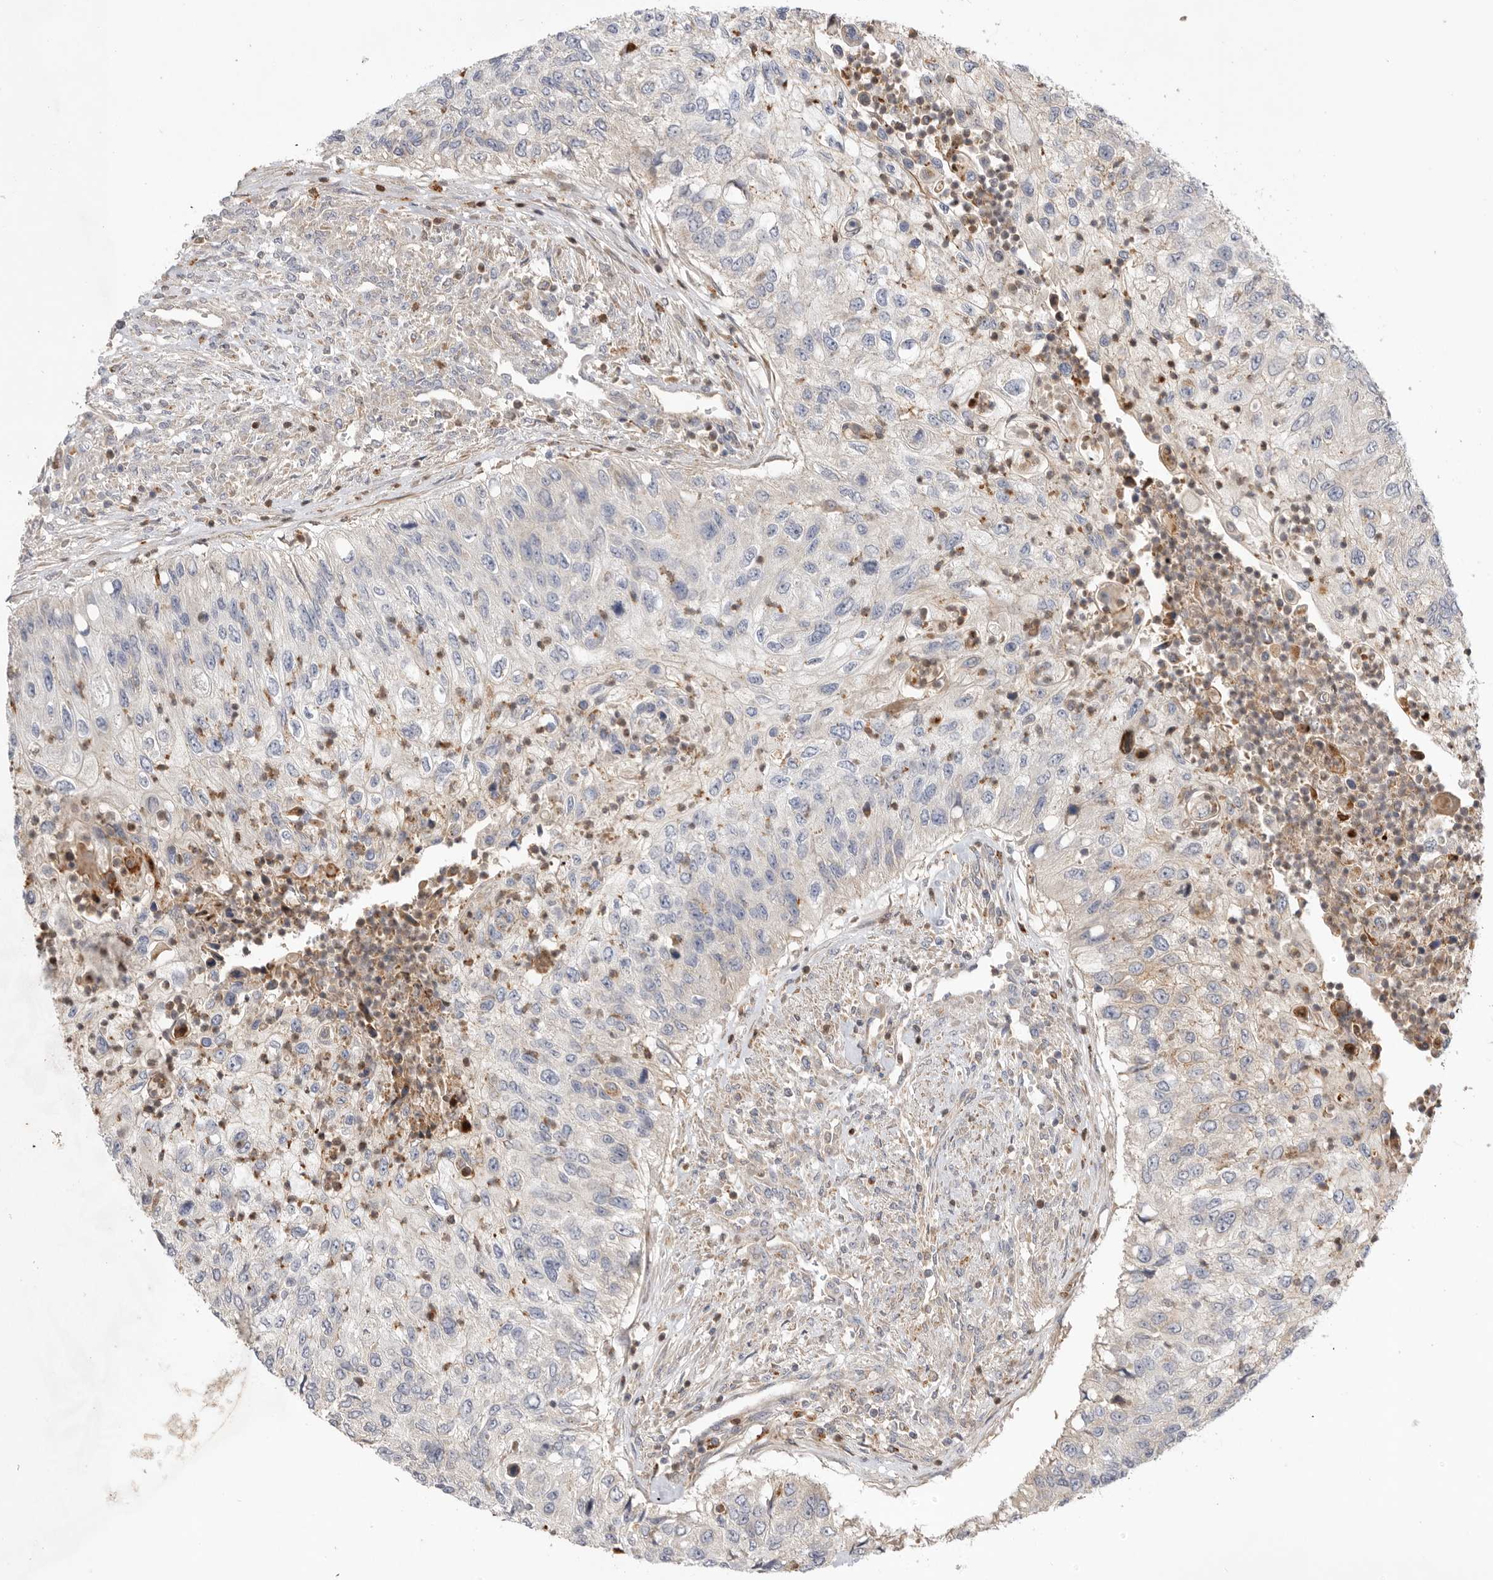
{"staining": {"intensity": "negative", "quantity": "none", "location": "none"}, "tissue": "urothelial cancer", "cell_type": "Tumor cells", "image_type": "cancer", "snomed": [{"axis": "morphology", "description": "Urothelial carcinoma, High grade"}, {"axis": "topography", "description": "Urinary bladder"}], "caption": "Immunohistochemical staining of human urothelial carcinoma (high-grade) shows no significant expression in tumor cells. (DAB immunohistochemistry (IHC) visualized using brightfield microscopy, high magnification).", "gene": "GNE", "patient": {"sex": "female", "age": 60}}